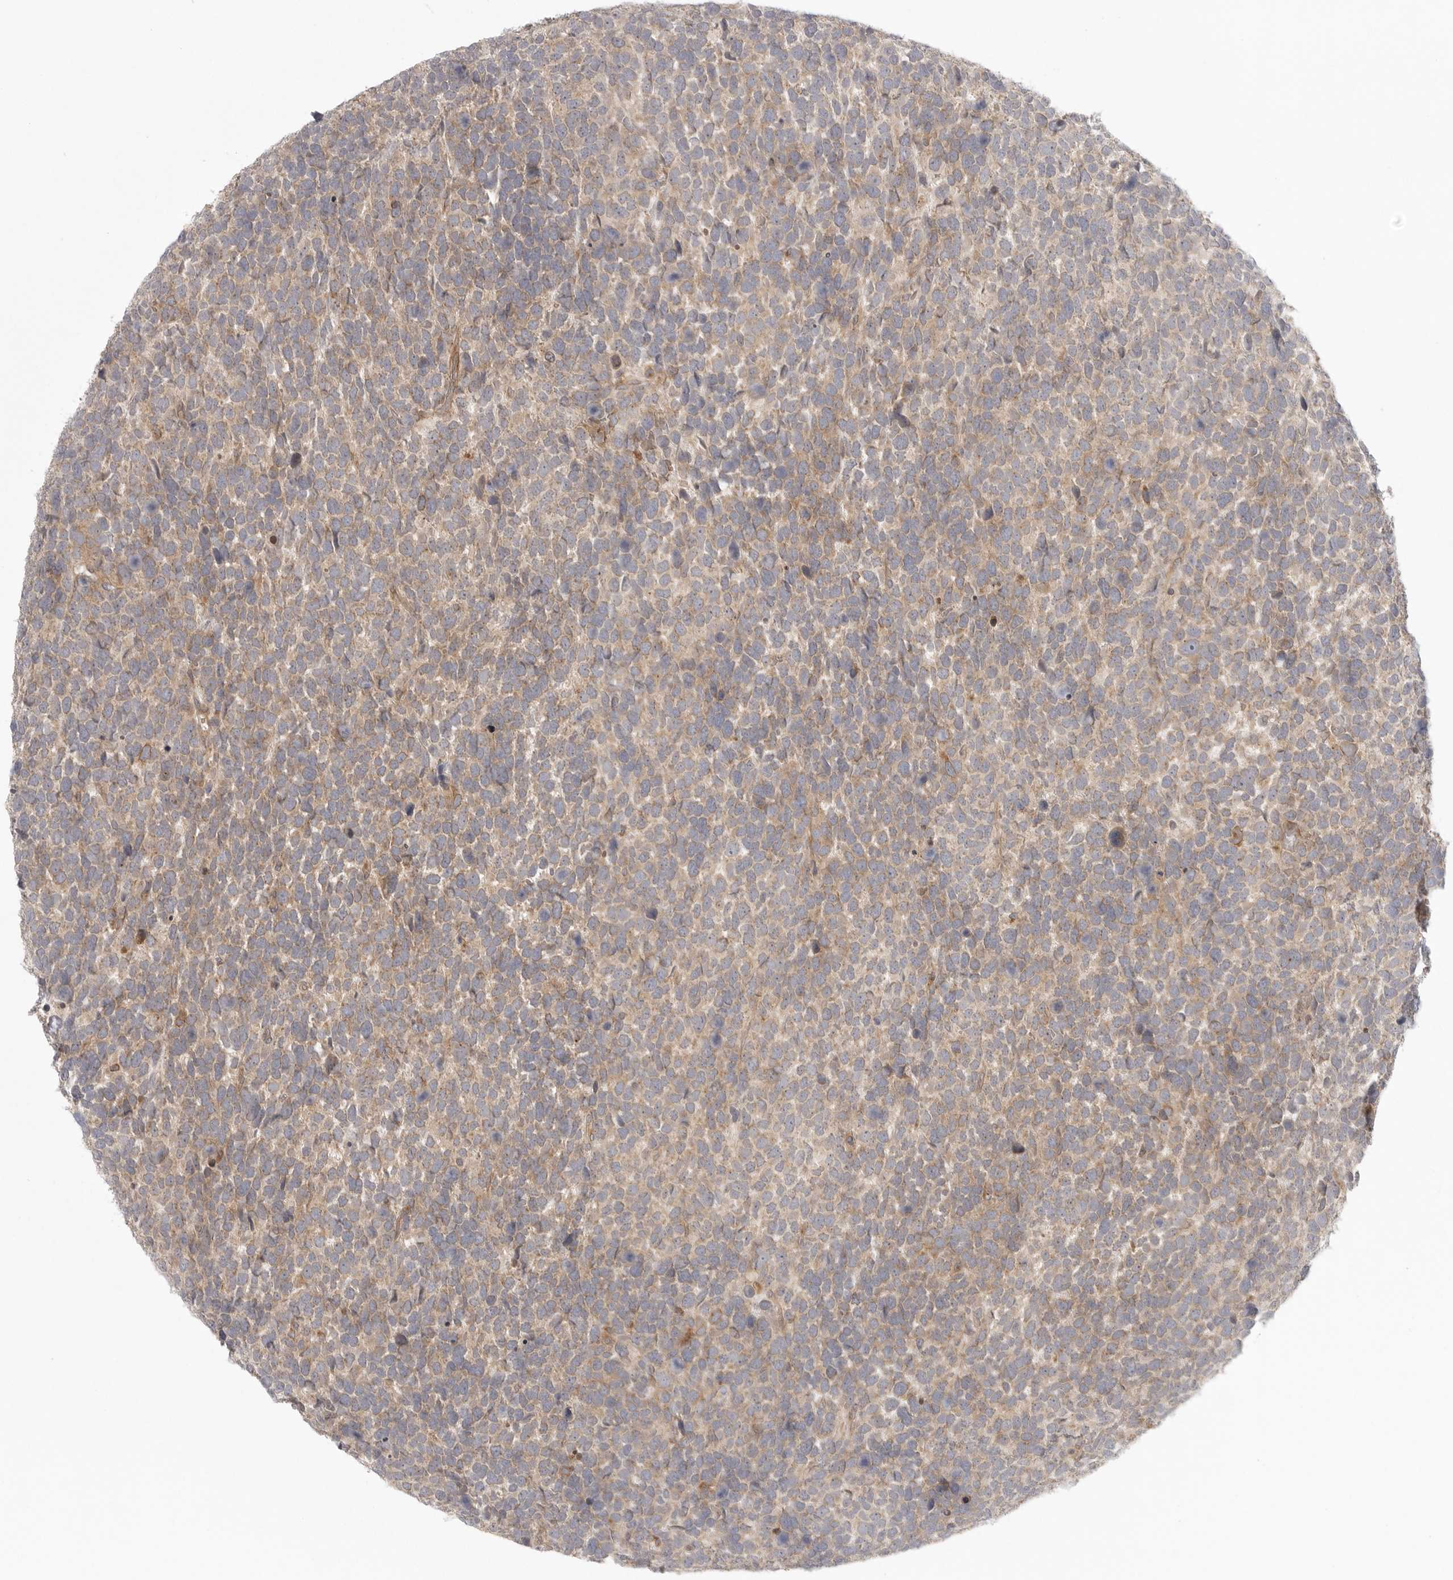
{"staining": {"intensity": "weak", "quantity": ">75%", "location": "cytoplasmic/membranous"}, "tissue": "urothelial cancer", "cell_type": "Tumor cells", "image_type": "cancer", "snomed": [{"axis": "morphology", "description": "Urothelial carcinoma, High grade"}, {"axis": "topography", "description": "Urinary bladder"}], "caption": "Tumor cells display weak cytoplasmic/membranous expression in approximately >75% of cells in urothelial cancer.", "gene": "CCPG1", "patient": {"sex": "female", "age": 82}}